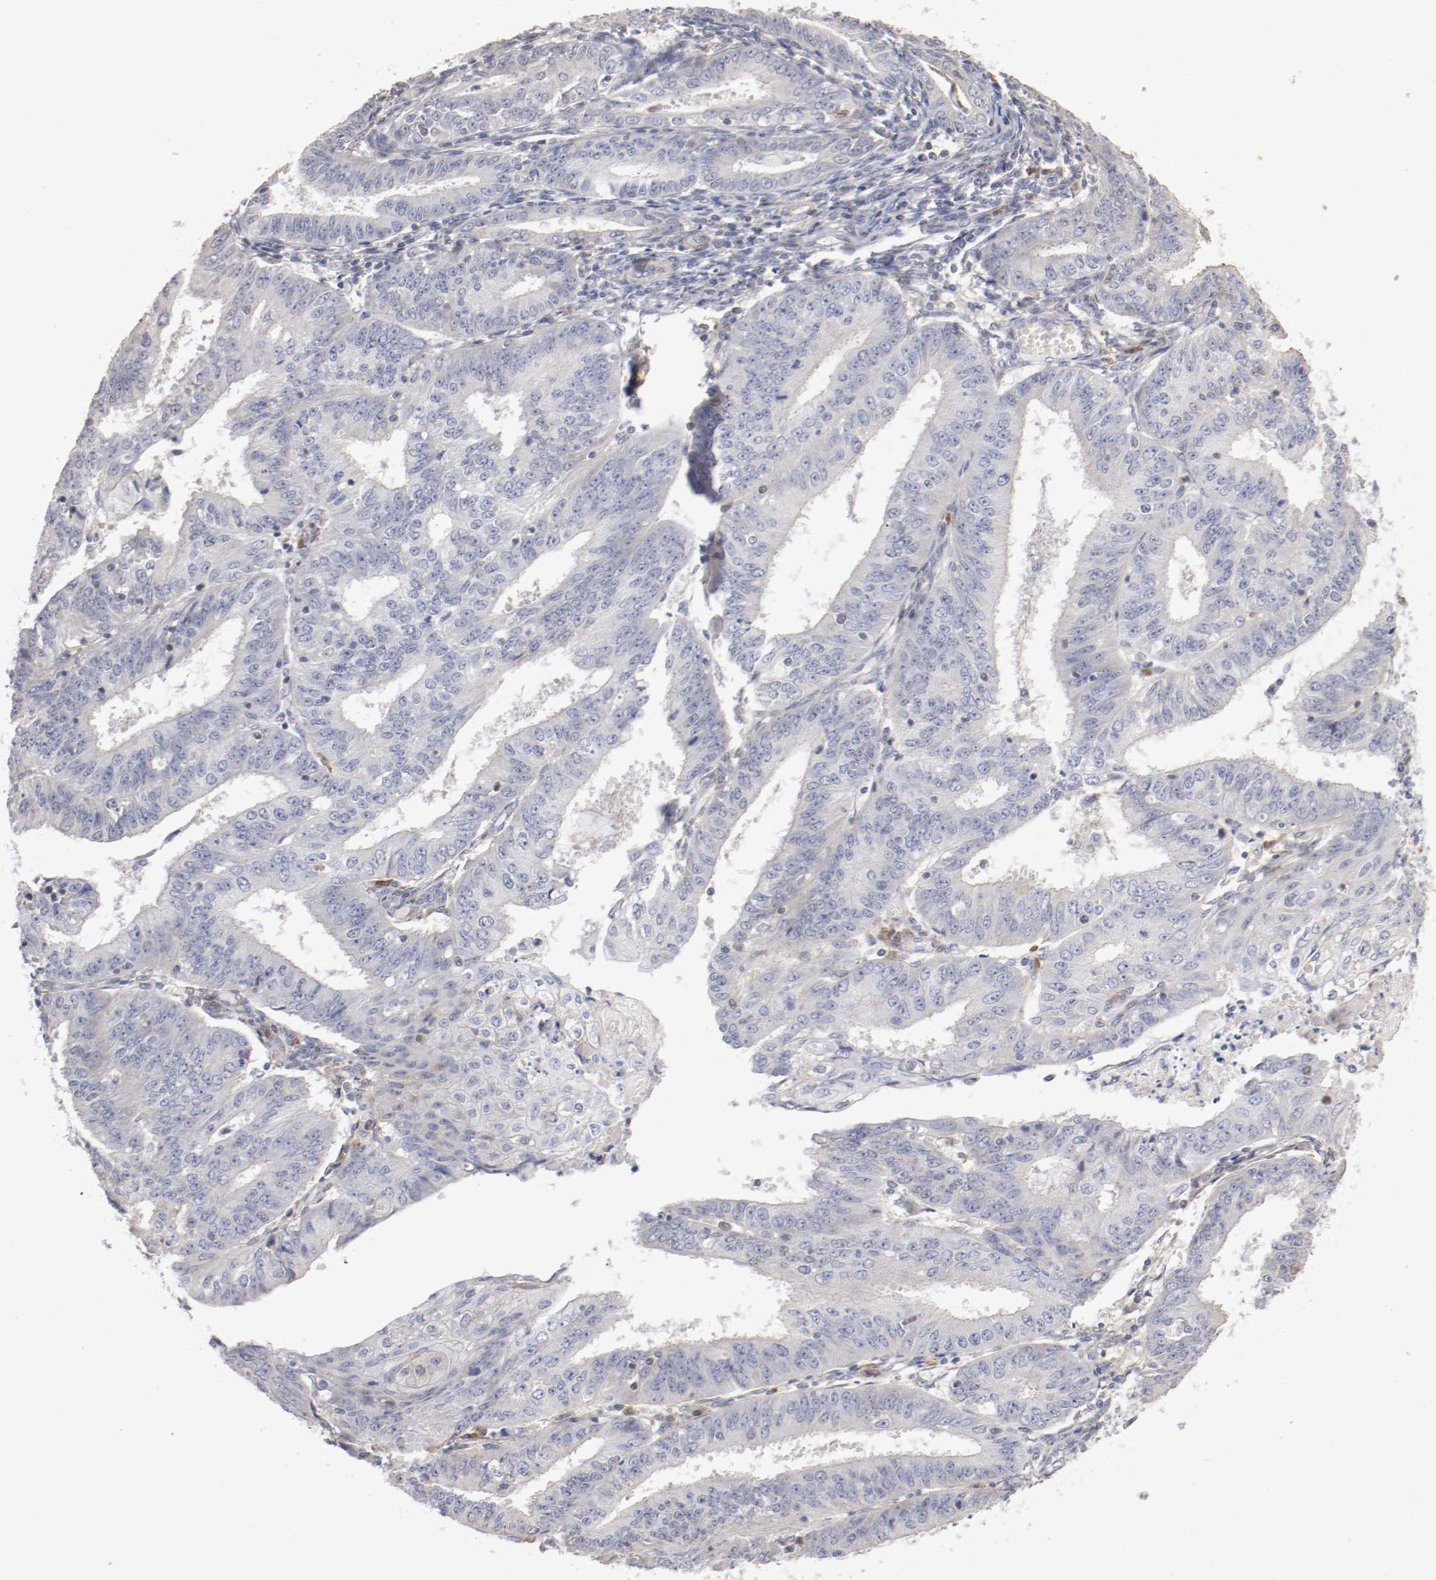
{"staining": {"intensity": "negative", "quantity": "none", "location": "none"}, "tissue": "endometrial cancer", "cell_type": "Tumor cells", "image_type": "cancer", "snomed": [{"axis": "morphology", "description": "Adenocarcinoma, NOS"}, {"axis": "topography", "description": "Endometrium"}], "caption": "Human adenocarcinoma (endometrial) stained for a protein using immunohistochemistry (IHC) demonstrates no positivity in tumor cells.", "gene": "CDK6", "patient": {"sex": "female", "age": 42}}